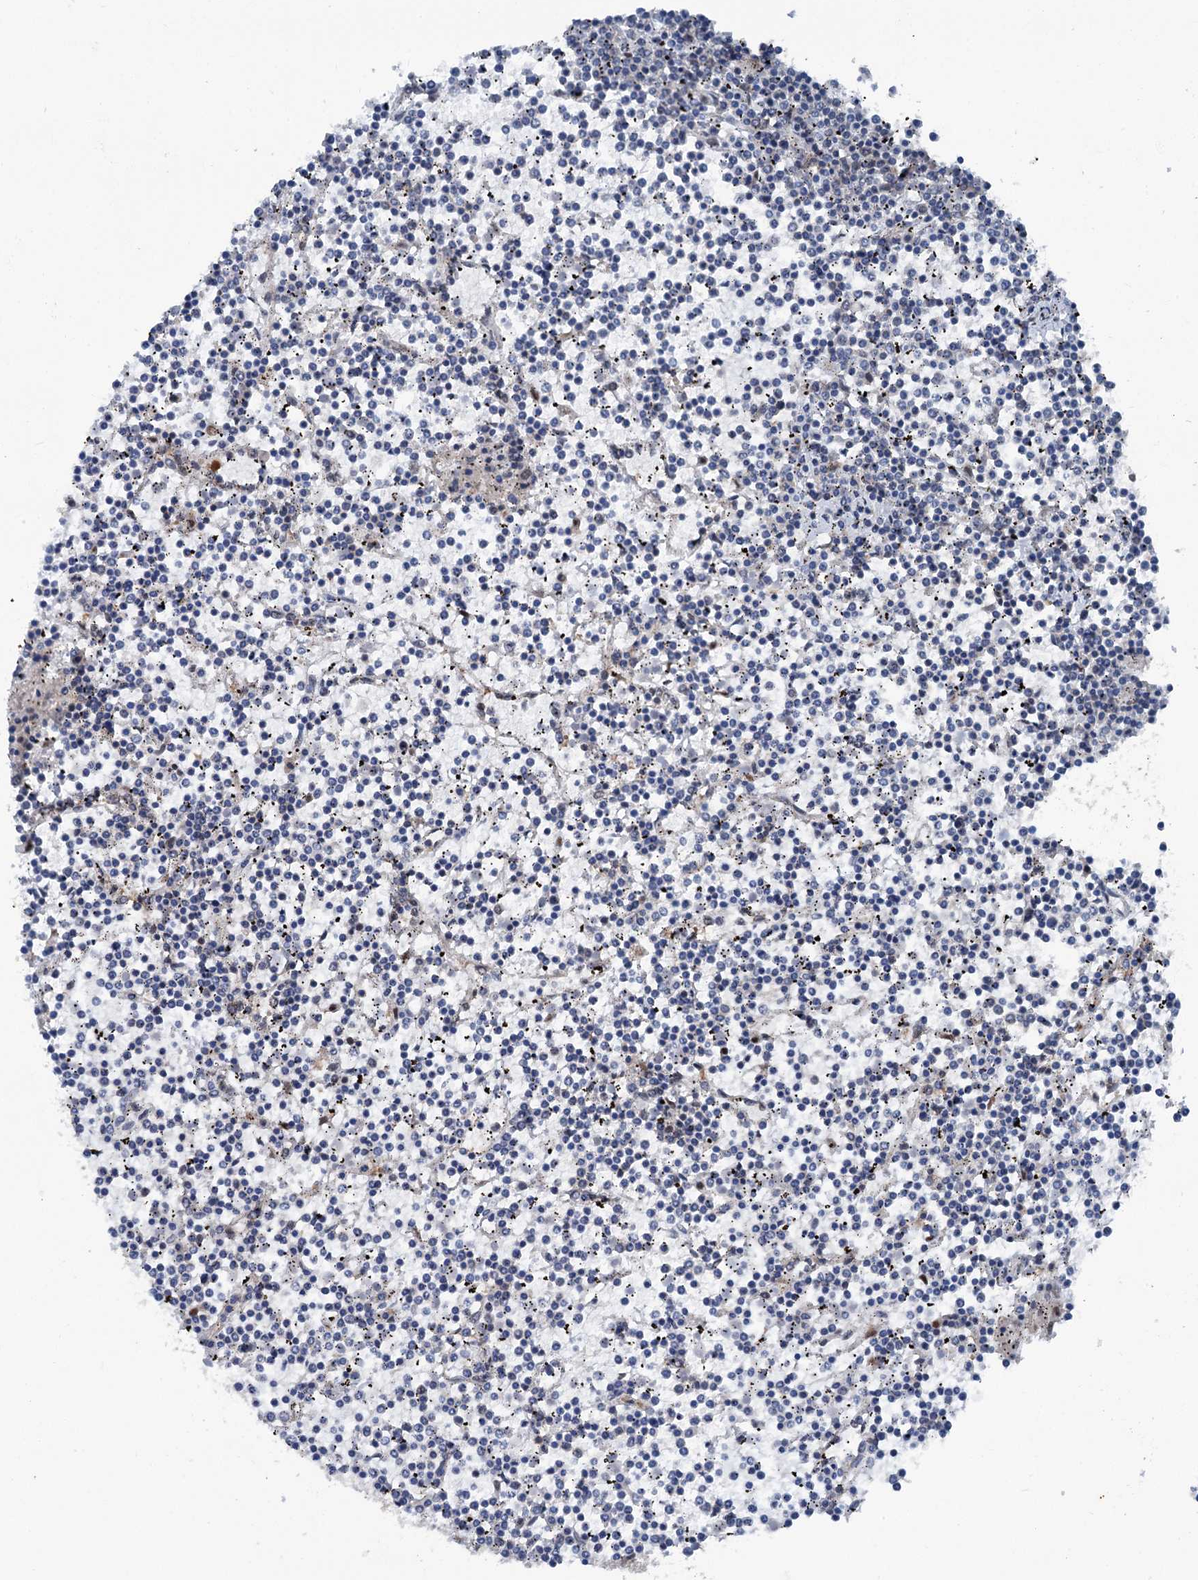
{"staining": {"intensity": "negative", "quantity": "none", "location": "none"}, "tissue": "lymphoma", "cell_type": "Tumor cells", "image_type": "cancer", "snomed": [{"axis": "morphology", "description": "Malignant lymphoma, non-Hodgkin's type, Low grade"}, {"axis": "topography", "description": "Spleen"}], "caption": "Immunohistochemistry (IHC) histopathology image of neoplastic tissue: low-grade malignant lymphoma, non-Hodgkin's type stained with DAB (3,3'-diaminobenzidine) exhibits no significant protein staining in tumor cells.", "gene": "PSMD13", "patient": {"sex": "female", "age": 19}}